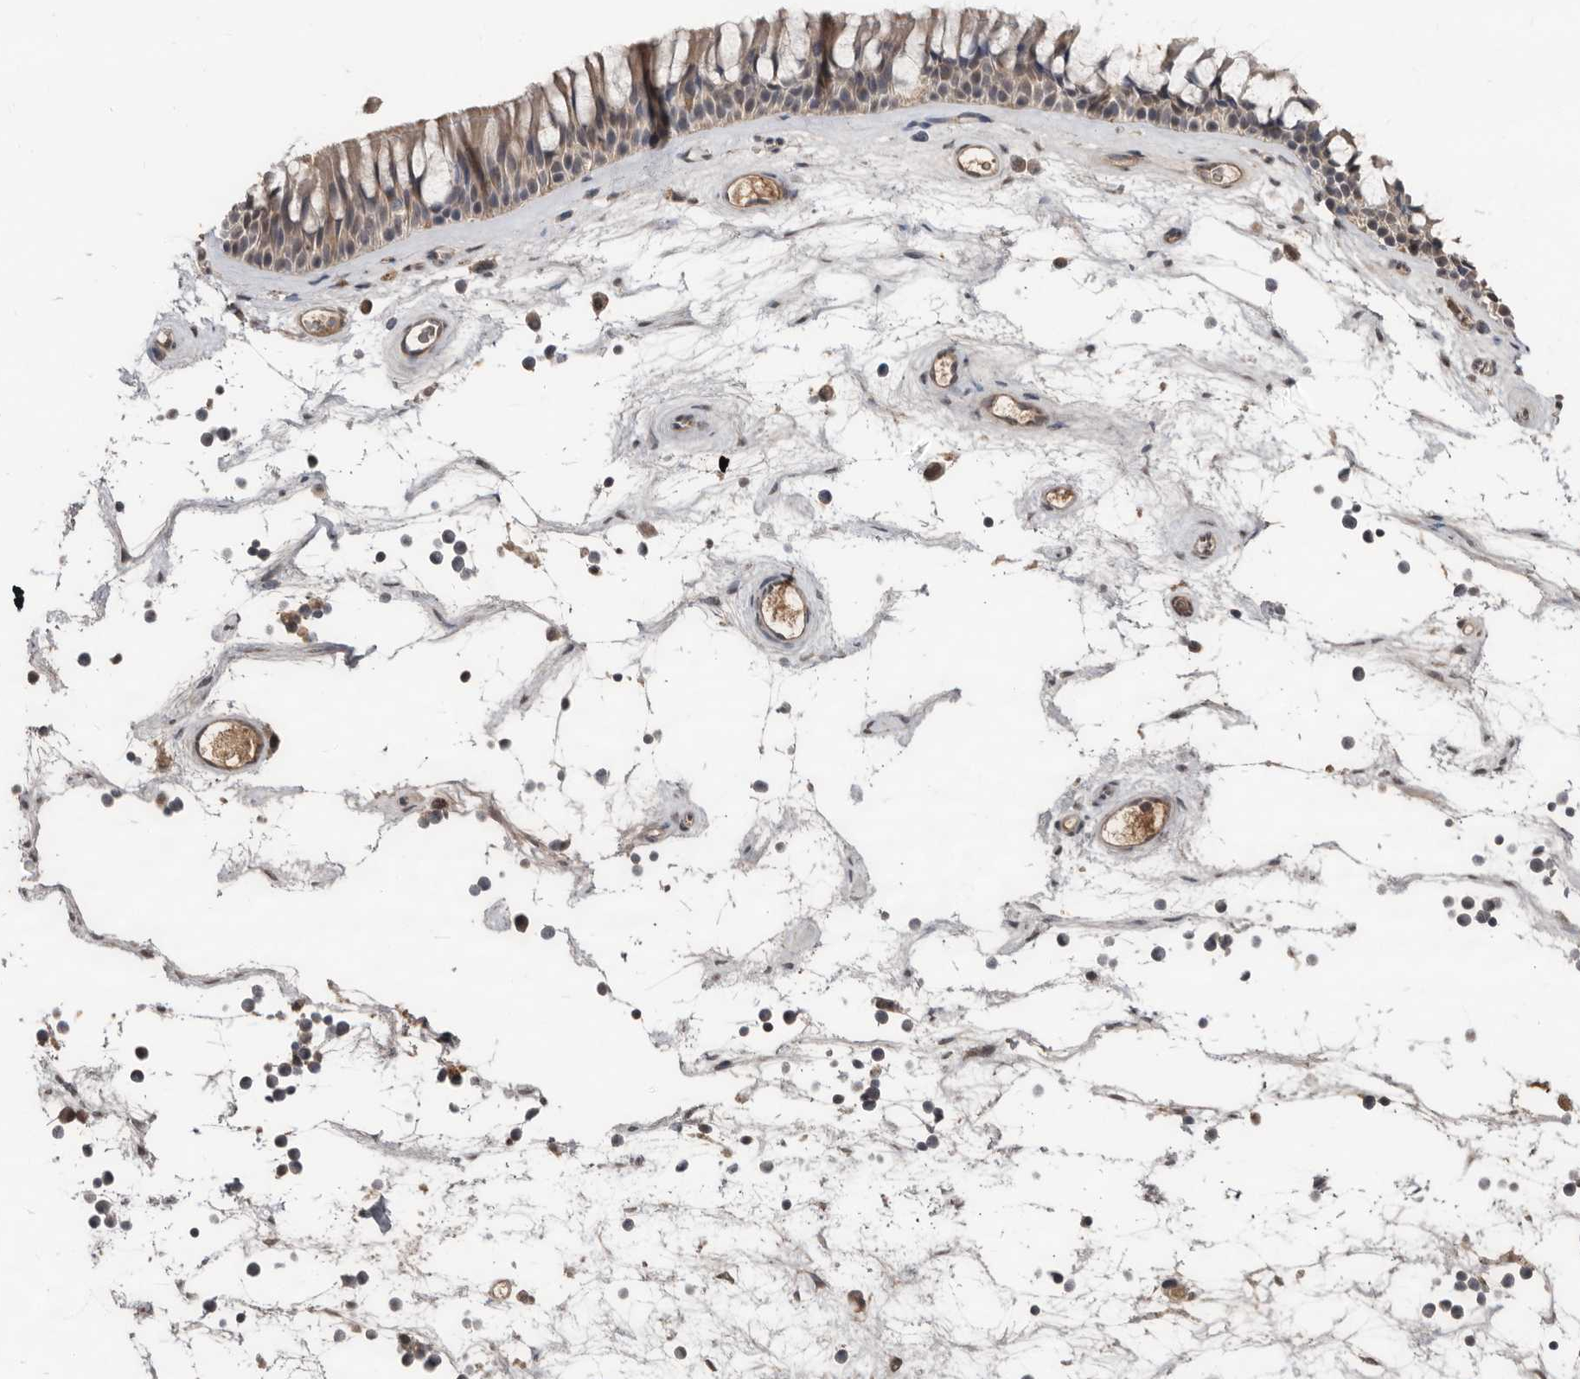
{"staining": {"intensity": "weak", "quantity": ">75%", "location": "cytoplasmic/membranous"}, "tissue": "nasopharynx", "cell_type": "Respiratory epithelial cells", "image_type": "normal", "snomed": [{"axis": "morphology", "description": "Normal tissue, NOS"}, {"axis": "topography", "description": "Nasopharynx"}], "caption": "Immunohistochemical staining of unremarkable human nasopharynx displays weak cytoplasmic/membranous protein staining in approximately >75% of respiratory epithelial cells.", "gene": "LRGUK", "patient": {"sex": "male", "age": 64}}